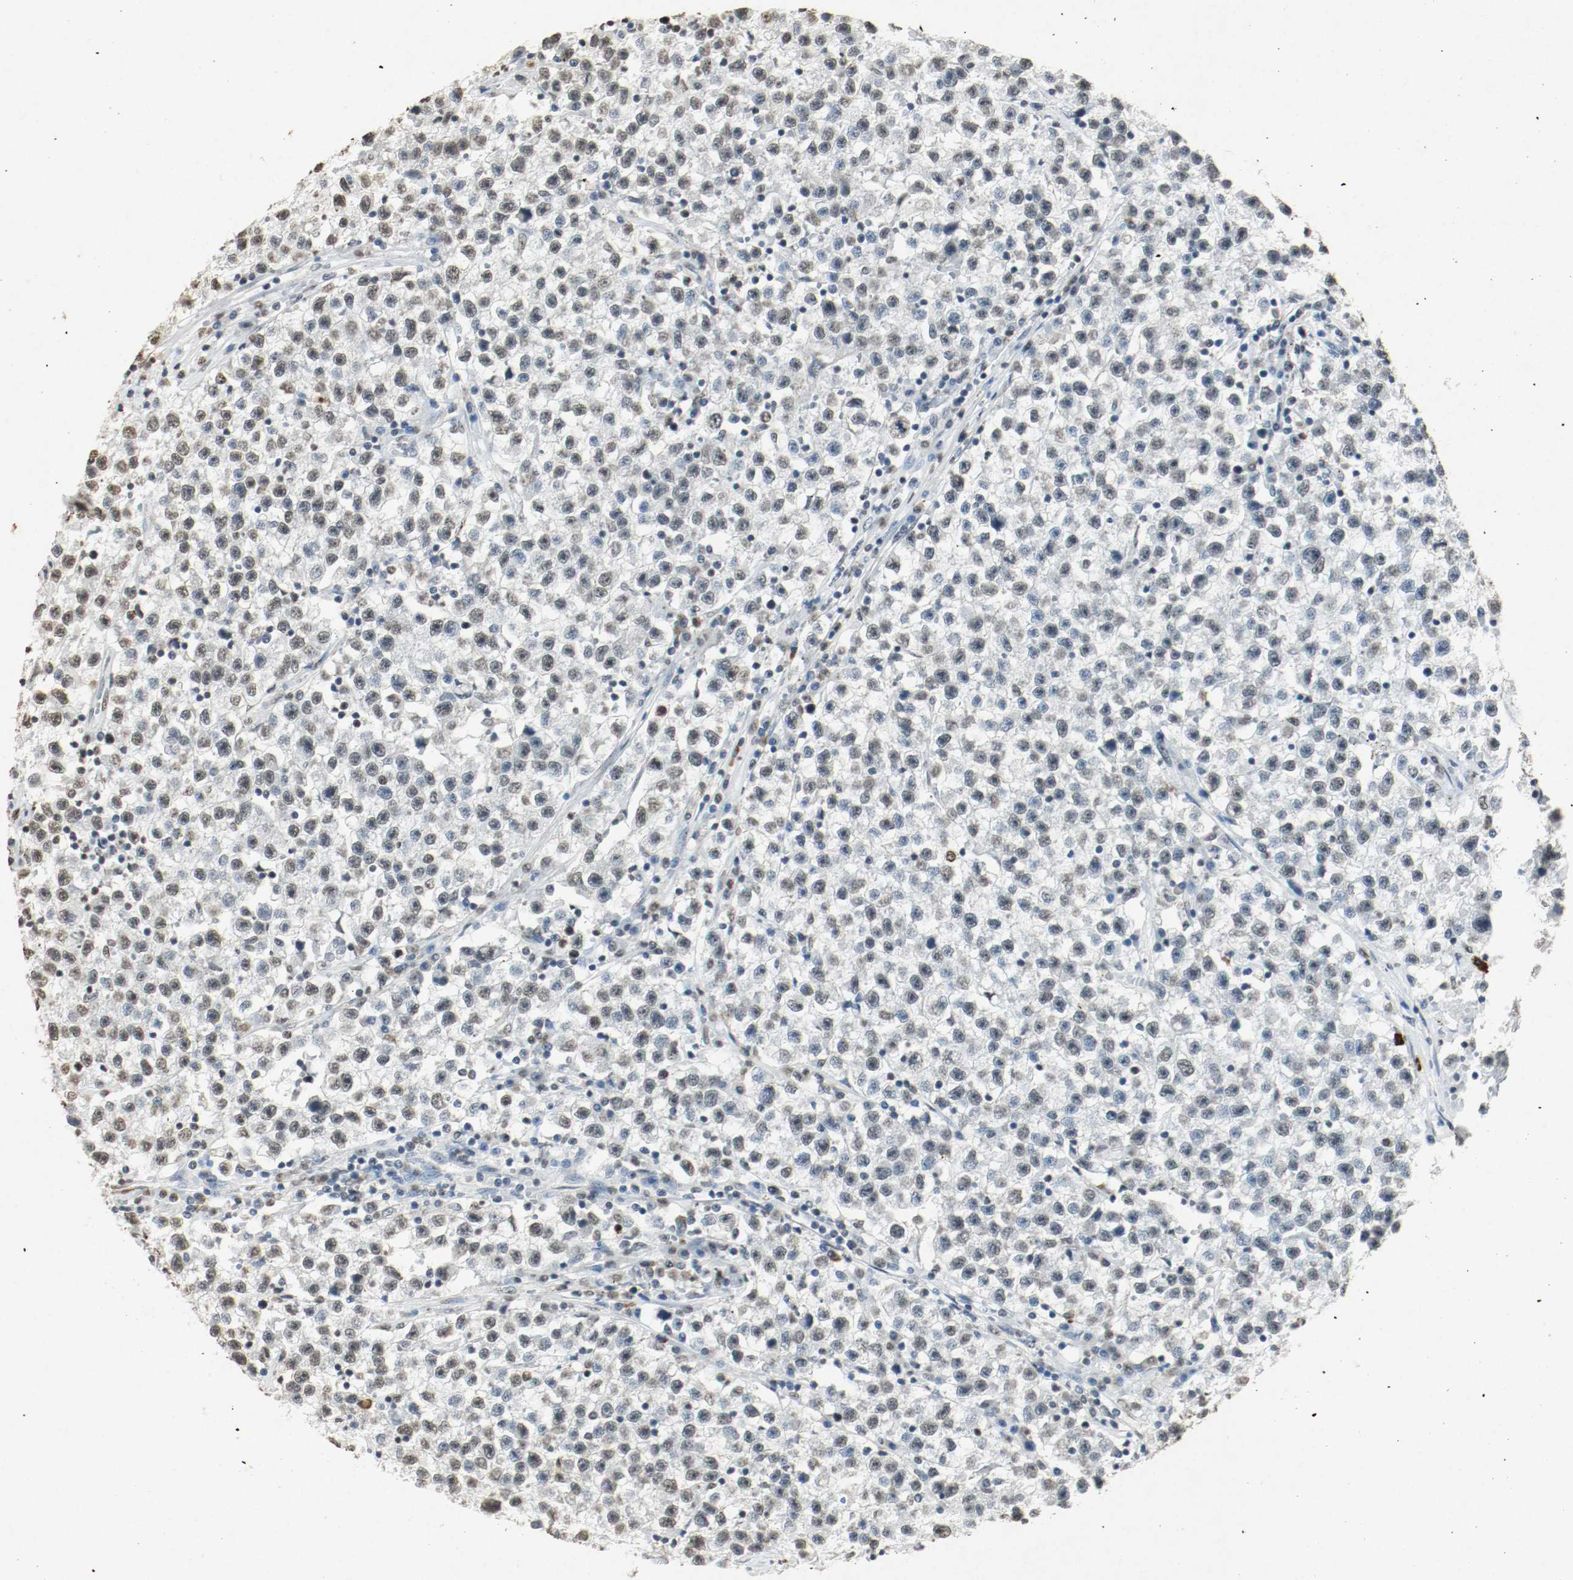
{"staining": {"intensity": "moderate", "quantity": ">75%", "location": "nuclear"}, "tissue": "testis cancer", "cell_type": "Tumor cells", "image_type": "cancer", "snomed": [{"axis": "morphology", "description": "Seminoma, NOS"}, {"axis": "topography", "description": "Testis"}], "caption": "Human testis cancer stained with a brown dye reveals moderate nuclear positive staining in approximately >75% of tumor cells.", "gene": "DNMT1", "patient": {"sex": "male", "age": 22}}